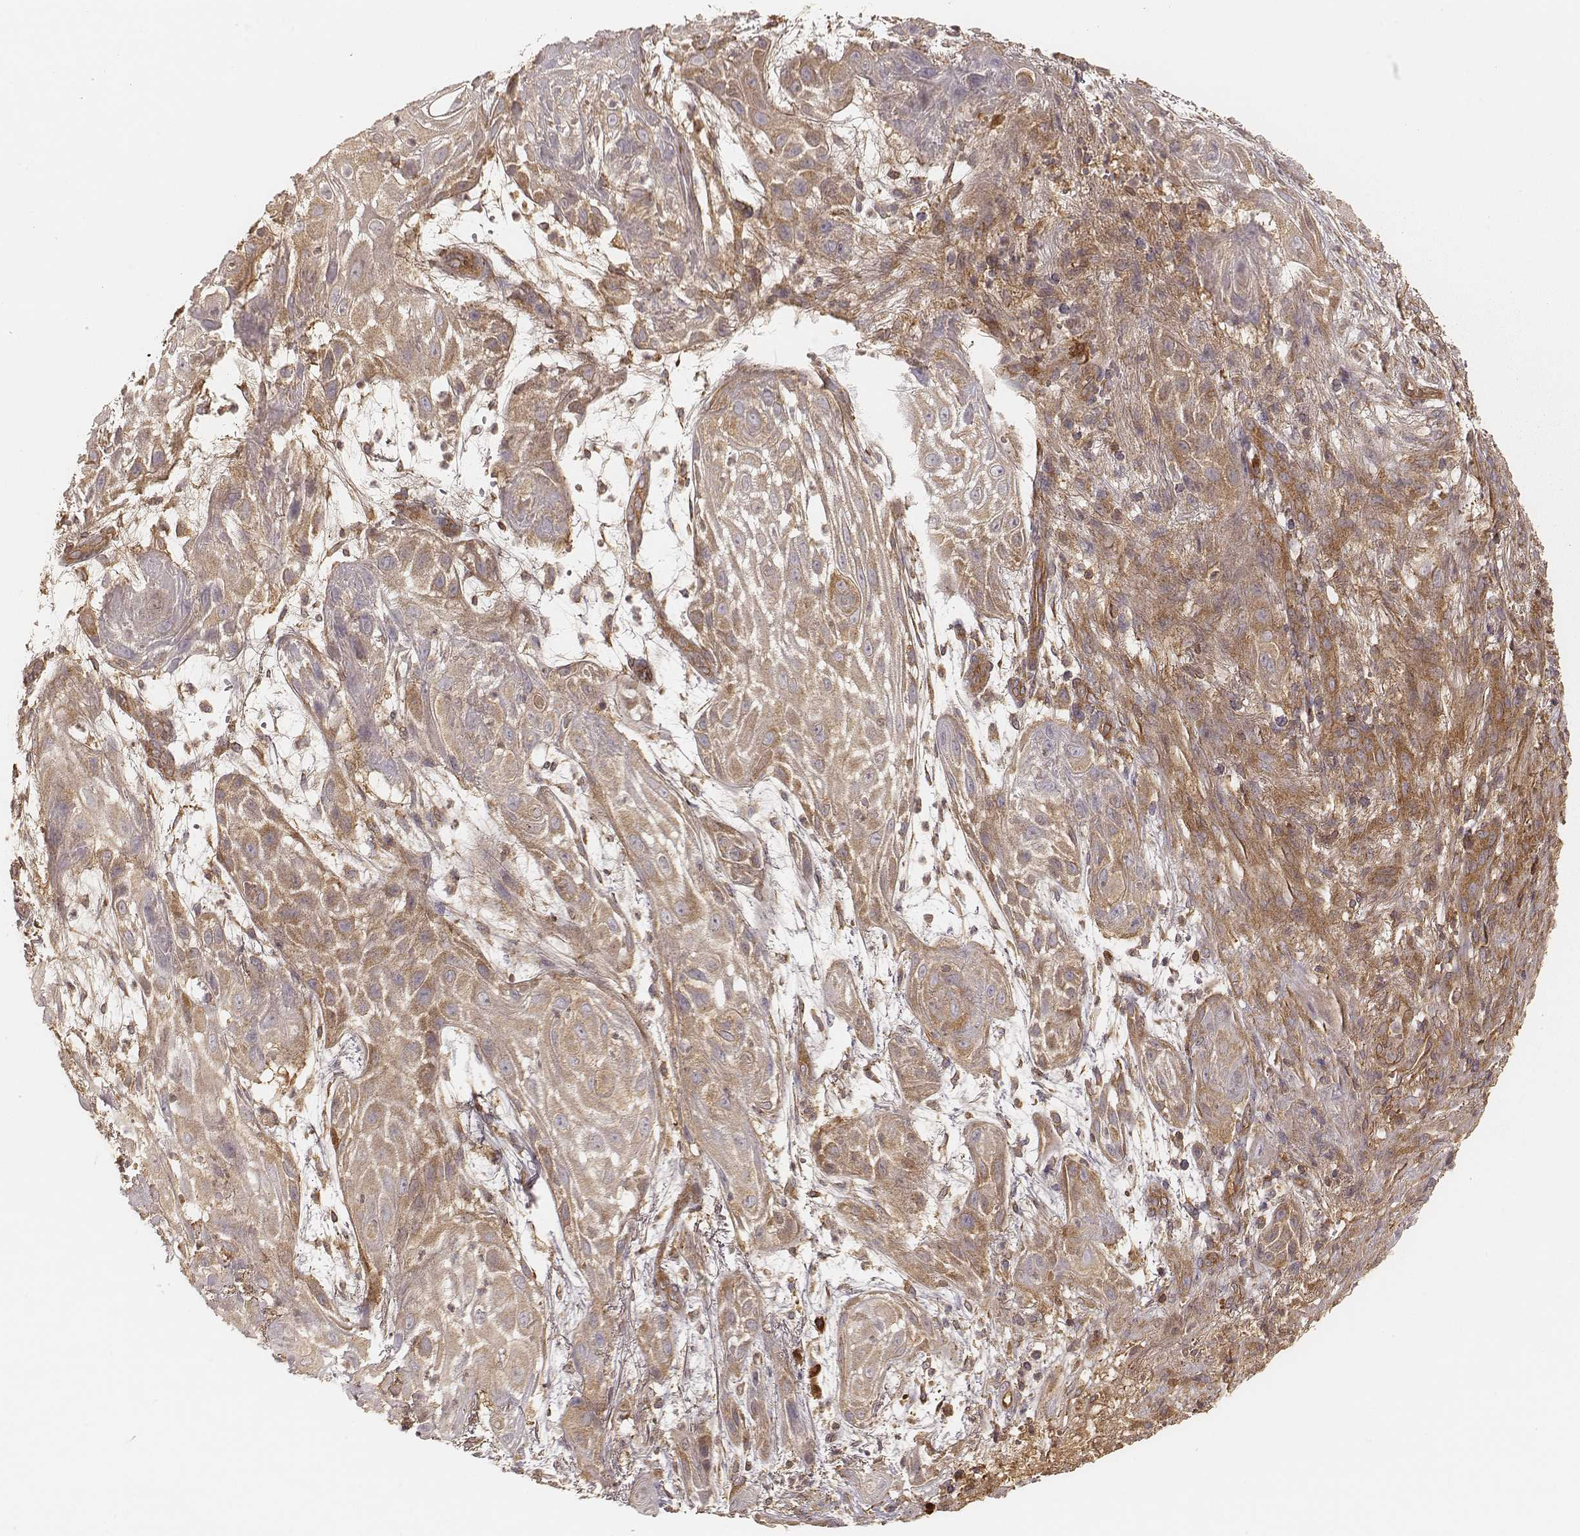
{"staining": {"intensity": "moderate", "quantity": ">75%", "location": "cytoplasmic/membranous"}, "tissue": "skin cancer", "cell_type": "Tumor cells", "image_type": "cancer", "snomed": [{"axis": "morphology", "description": "Squamous cell carcinoma, NOS"}, {"axis": "topography", "description": "Skin"}], "caption": "The histopathology image displays staining of skin cancer (squamous cell carcinoma), revealing moderate cytoplasmic/membranous protein staining (brown color) within tumor cells.", "gene": "CARS1", "patient": {"sex": "male", "age": 62}}